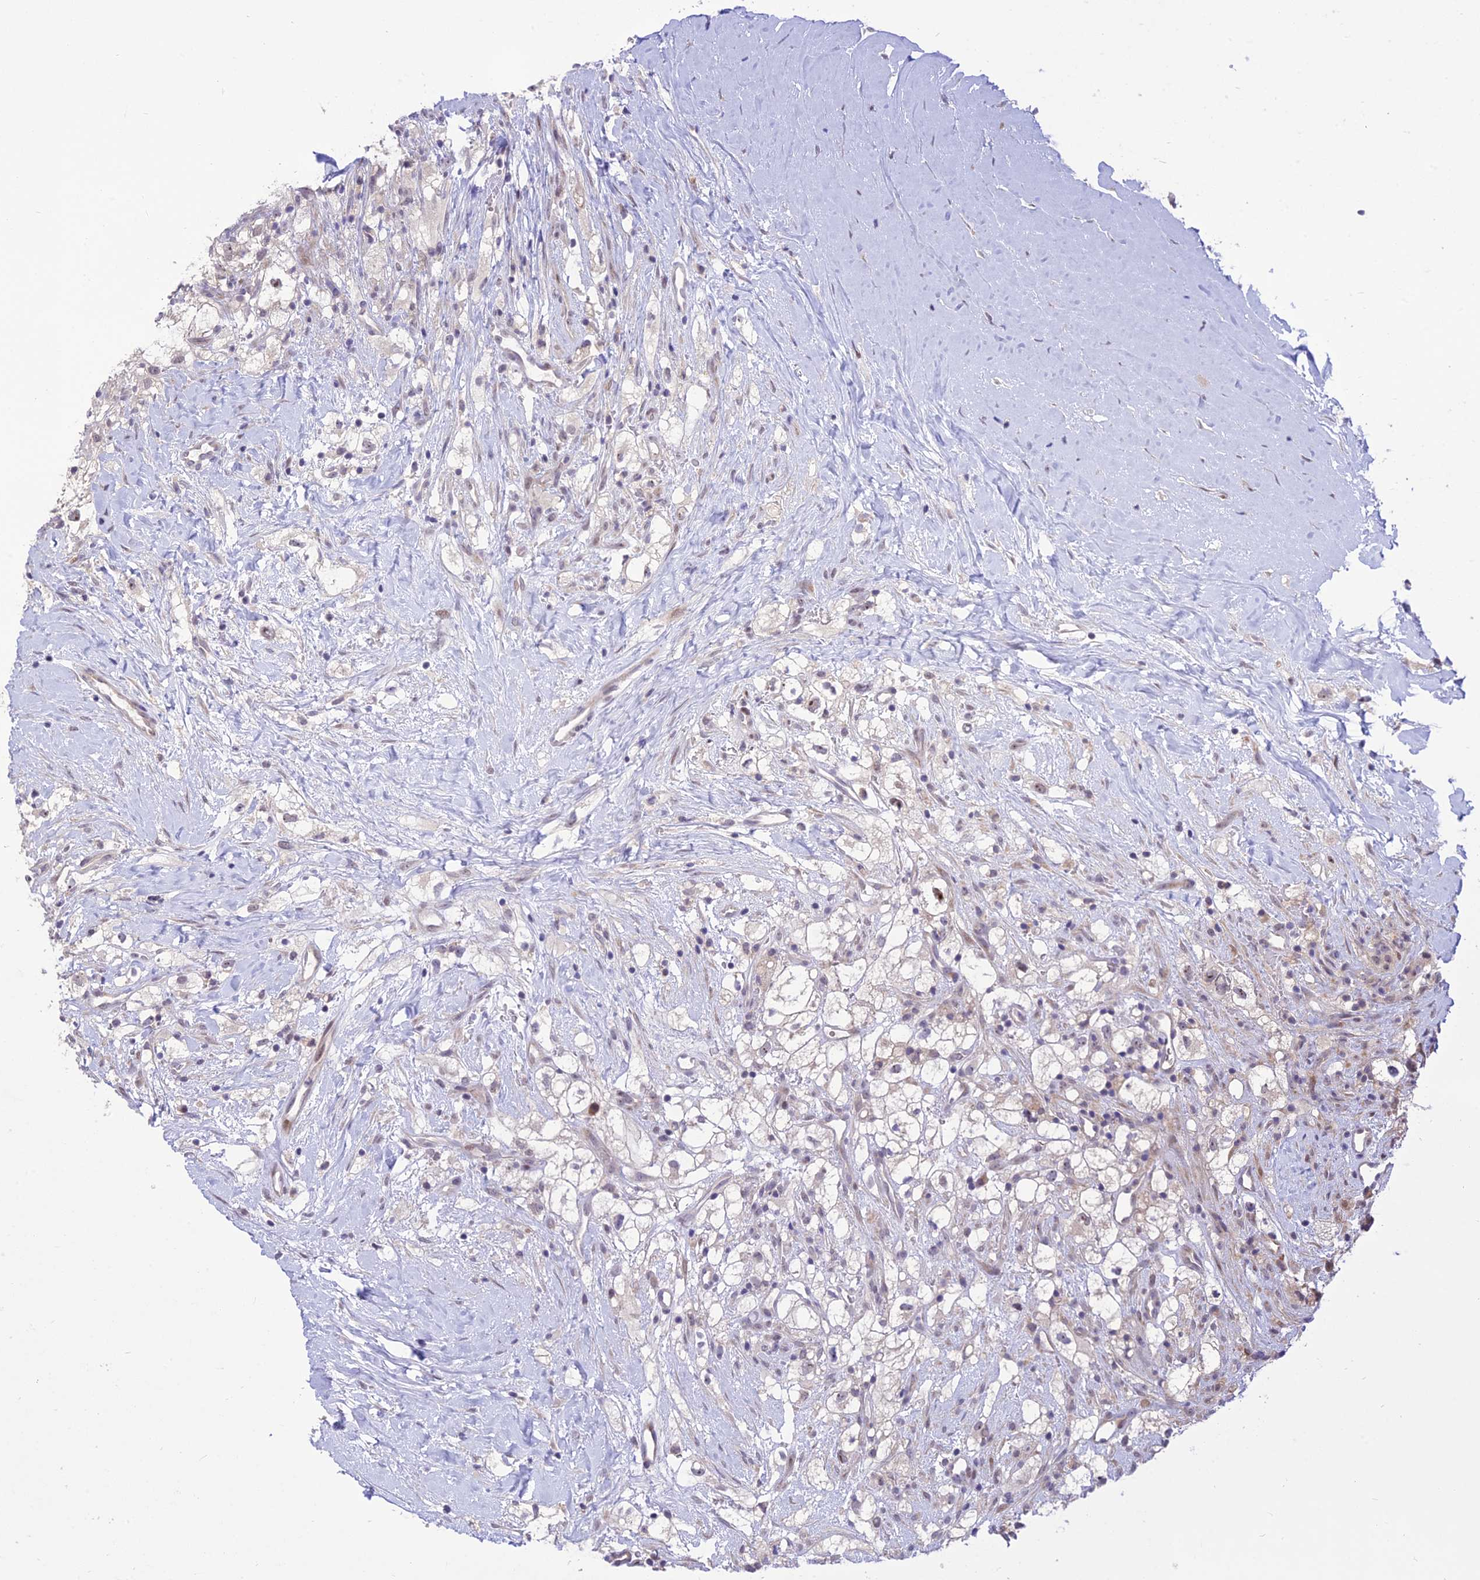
{"staining": {"intensity": "weak", "quantity": "<25%", "location": "nuclear"}, "tissue": "renal cancer", "cell_type": "Tumor cells", "image_type": "cancer", "snomed": [{"axis": "morphology", "description": "Adenocarcinoma, NOS"}, {"axis": "topography", "description": "Kidney"}], "caption": "Adenocarcinoma (renal) was stained to show a protein in brown. There is no significant positivity in tumor cells.", "gene": "ASPDH", "patient": {"sex": "male", "age": 59}}